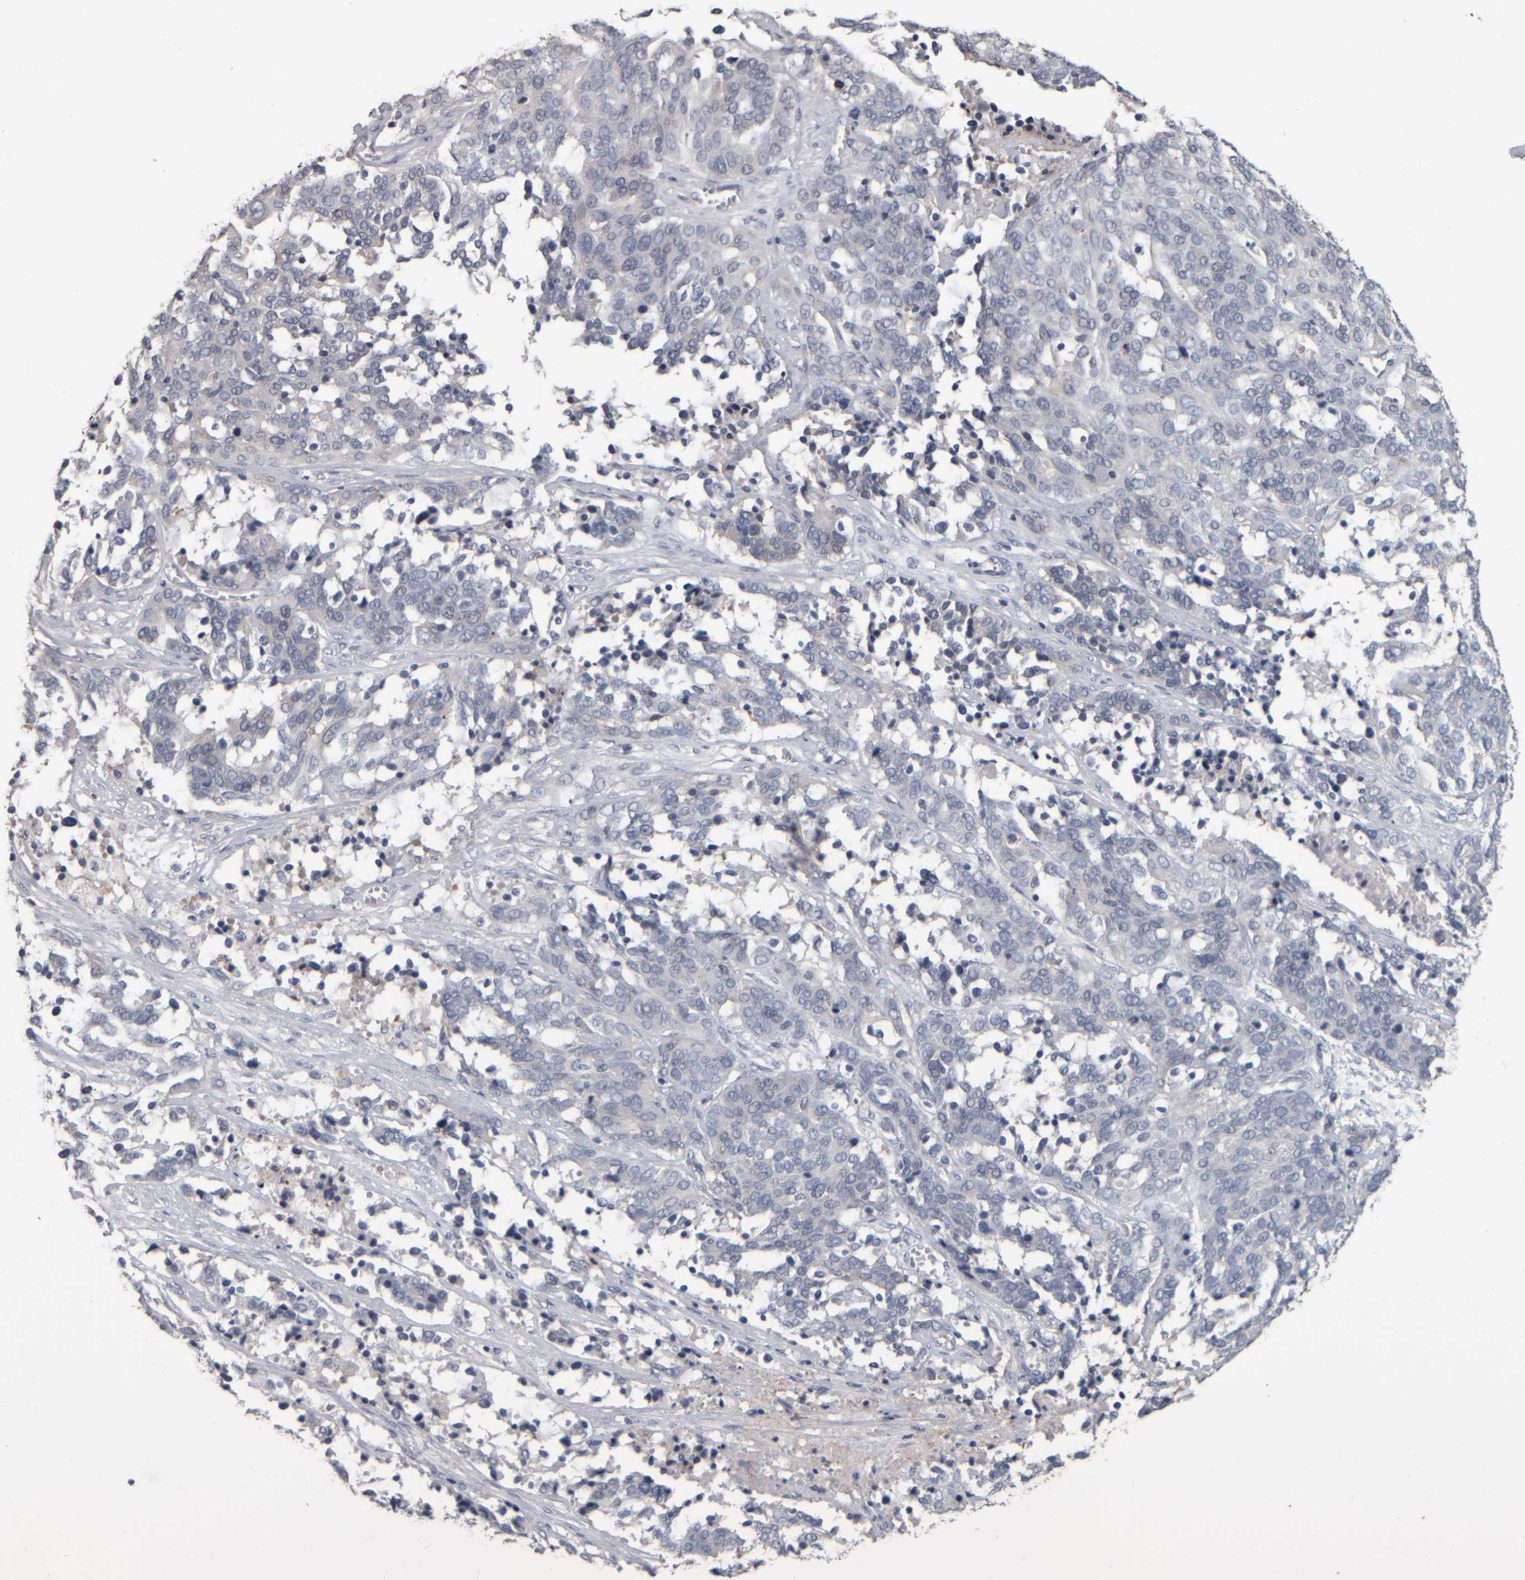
{"staining": {"intensity": "negative", "quantity": "none", "location": "none"}, "tissue": "ovarian cancer", "cell_type": "Tumor cells", "image_type": "cancer", "snomed": [{"axis": "morphology", "description": "Cystadenocarcinoma, serous, NOS"}, {"axis": "topography", "description": "Ovary"}], "caption": "Immunohistochemistry micrograph of ovarian cancer (serous cystadenocarcinoma) stained for a protein (brown), which reveals no staining in tumor cells.", "gene": "CAVIN4", "patient": {"sex": "female", "age": 44}}